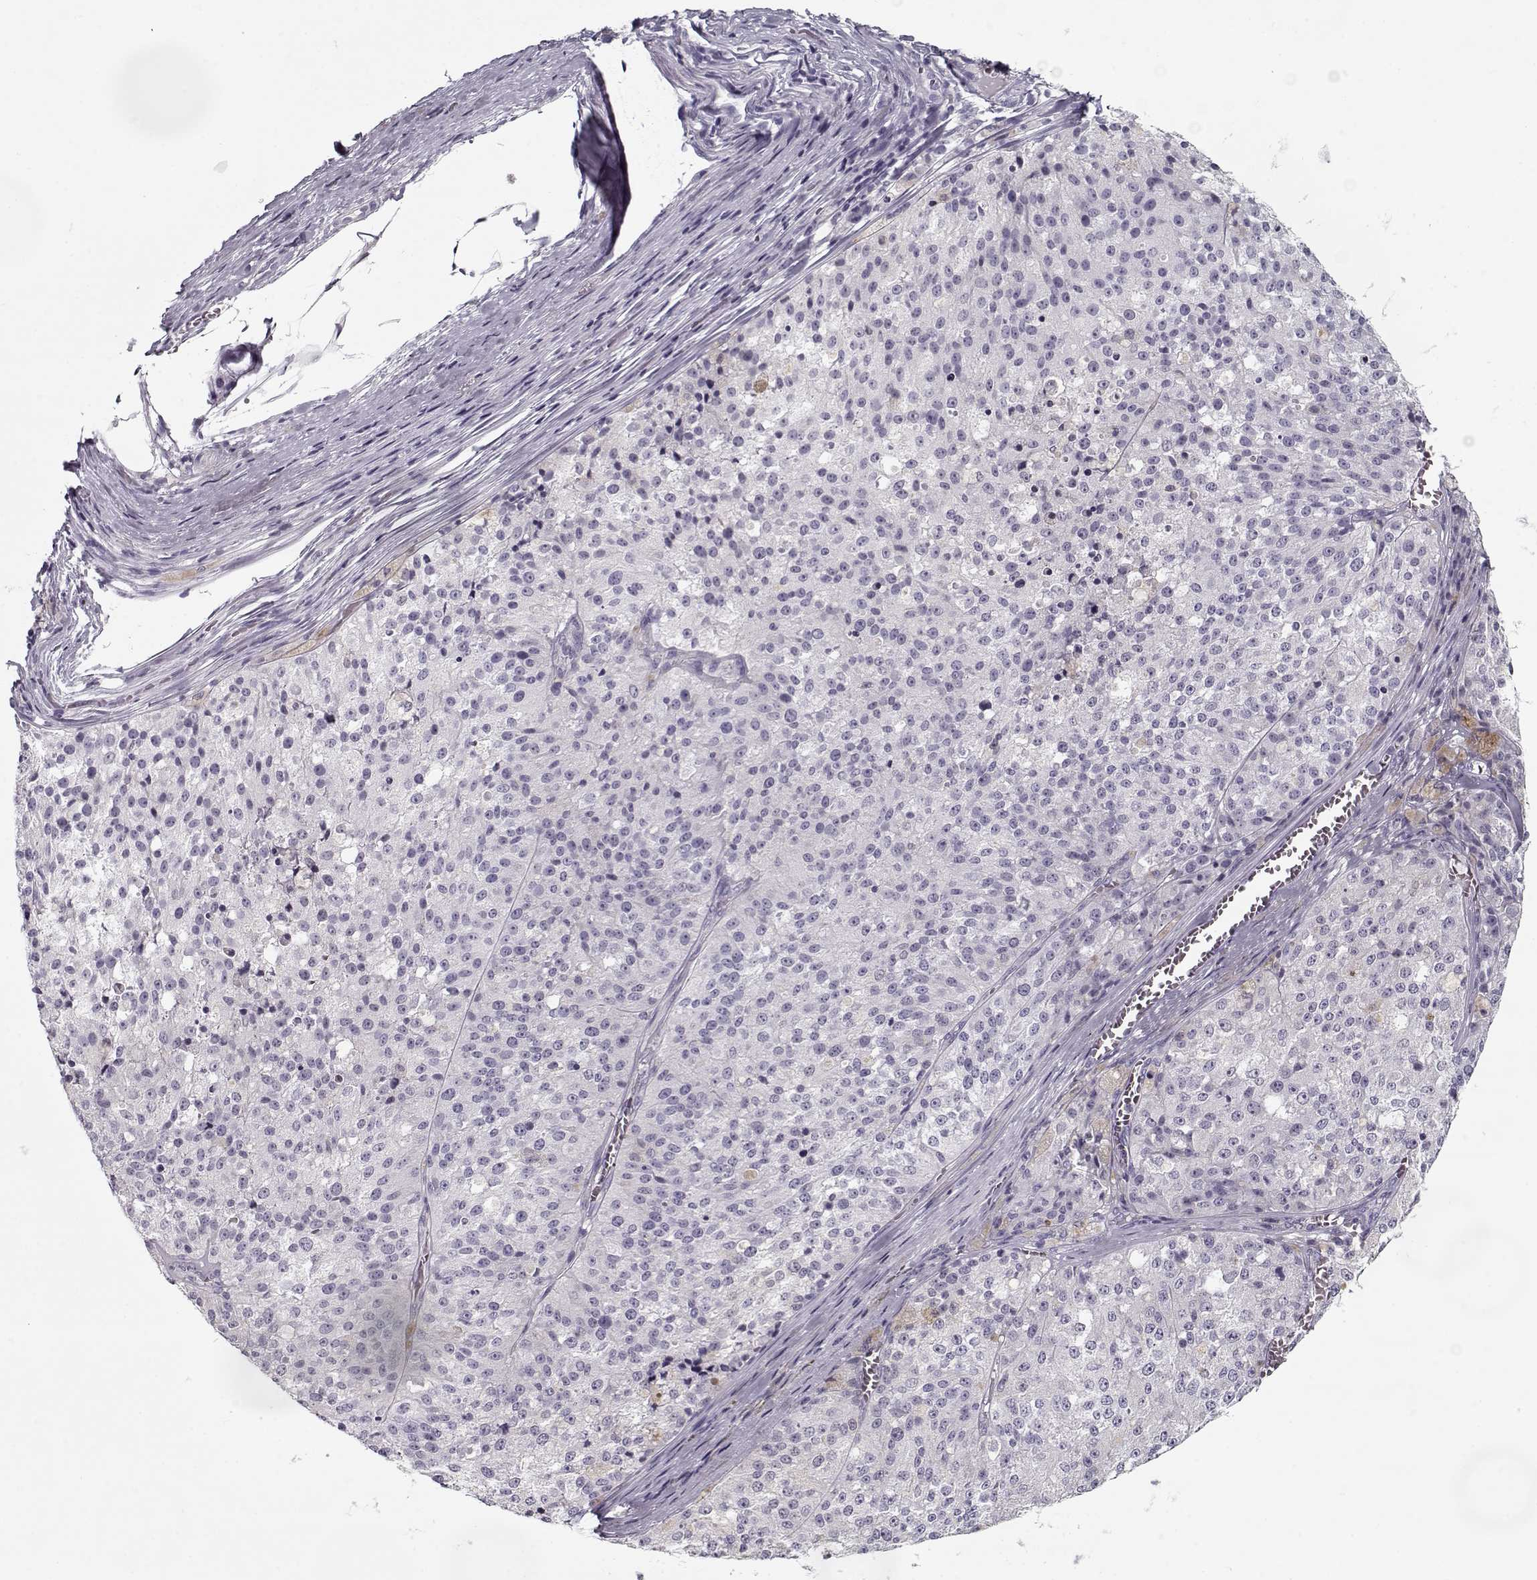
{"staining": {"intensity": "negative", "quantity": "none", "location": "none"}, "tissue": "melanoma", "cell_type": "Tumor cells", "image_type": "cancer", "snomed": [{"axis": "morphology", "description": "Malignant melanoma, Metastatic site"}, {"axis": "topography", "description": "Lymph node"}], "caption": "Immunohistochemistry micrograph of human malignant melanoma (metastatic site) stained for a protein (brown), which displays no positivity in tumor cells.", "gene": "CCDC136", "patient": {"sex": "female", "age": 64}}